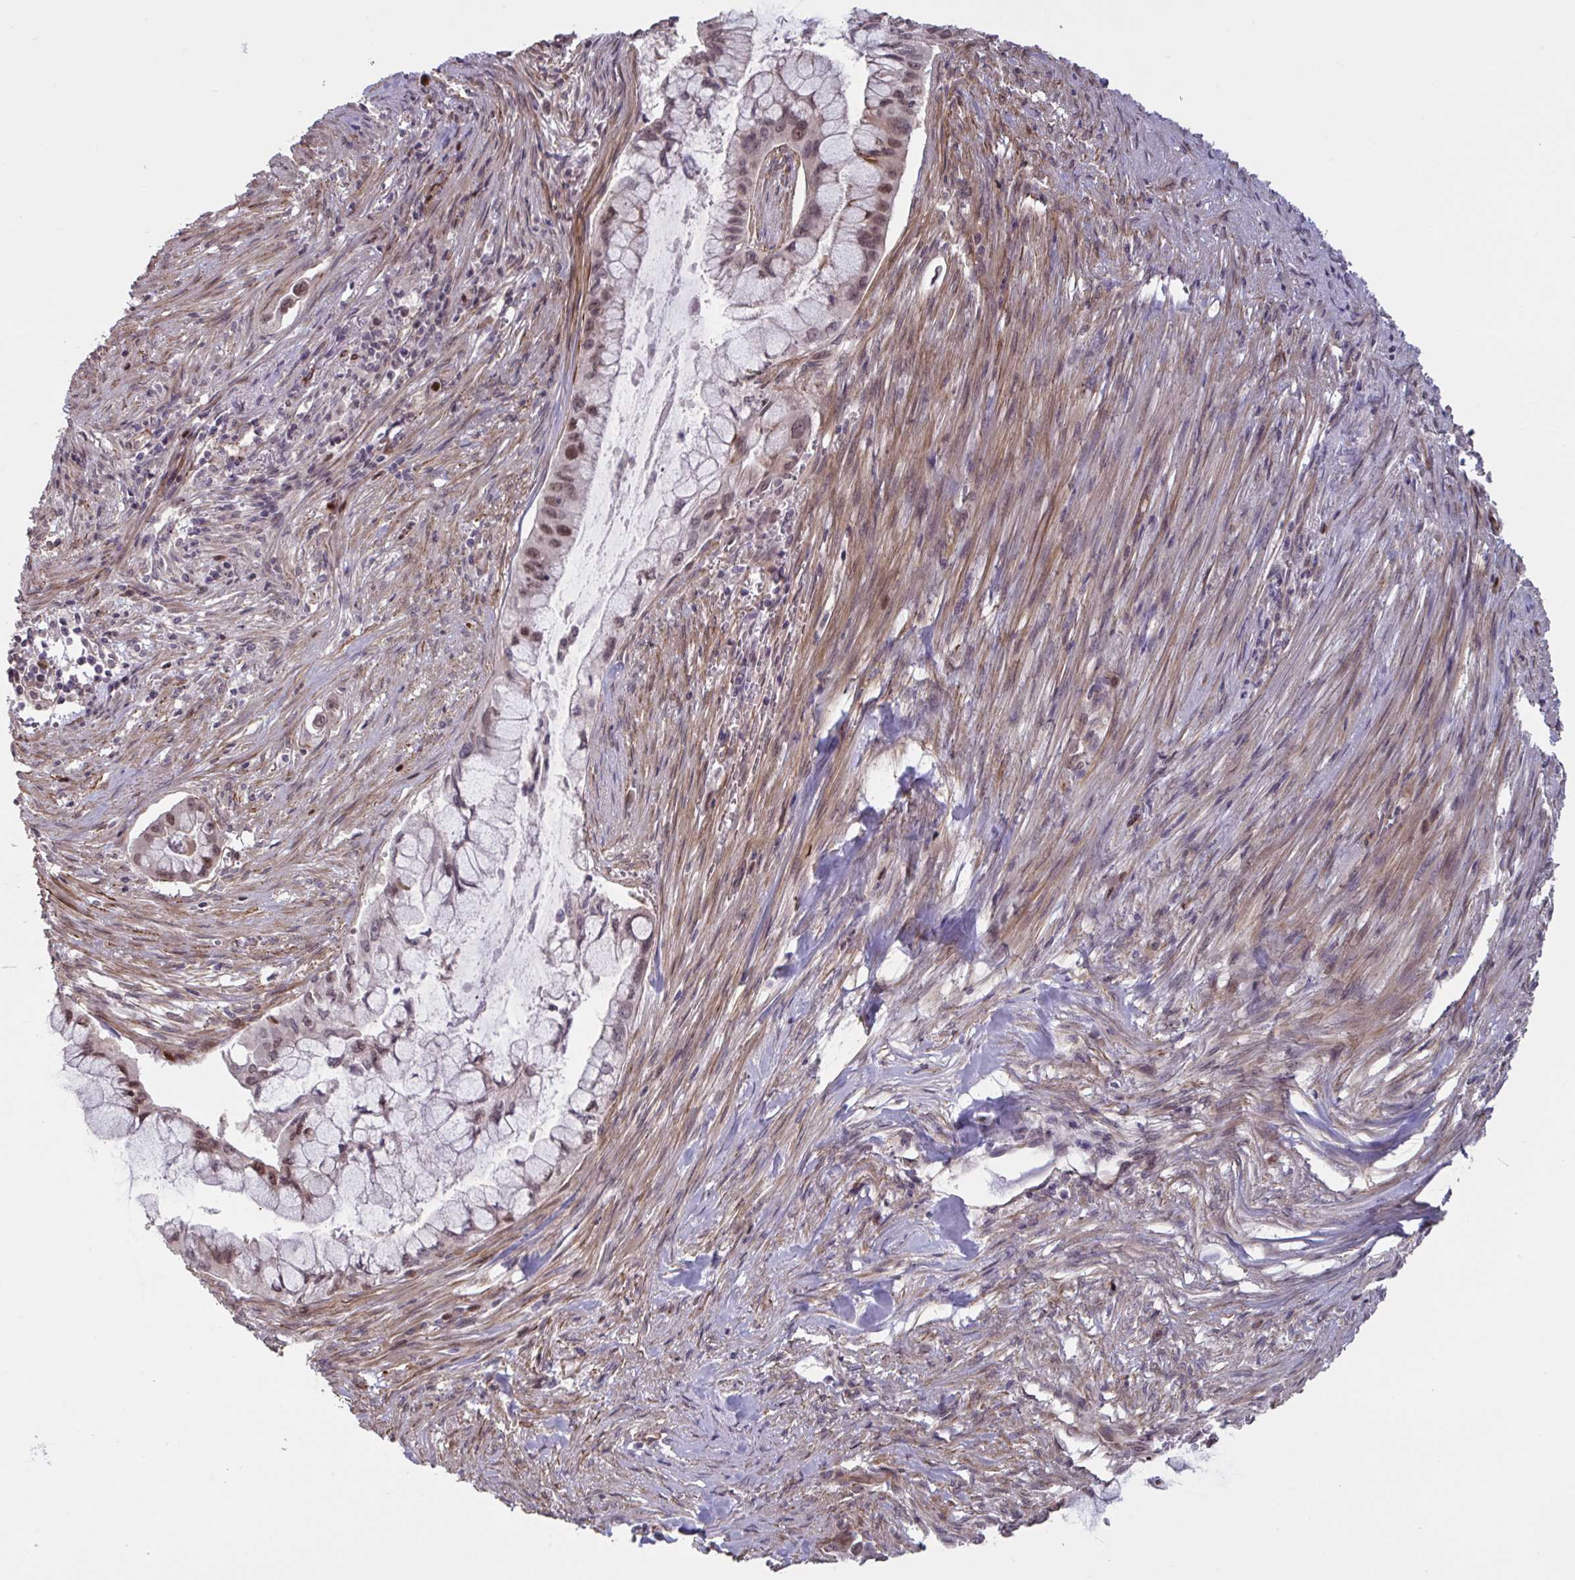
{"staining": {"intensity": "moderate", "quantity": "25%-75%", "location": "nuclear"}, "tissue": "pancreatic cancer", "cell_type": "Tumor cells", "image_type": "cancer", "snomed": [{"axis": "morphology", "description": "Adenocarcinoma, NOS"}, {"axis": "topography", "description": "Pancreas"}], "caption": "The micrograph shows staining of pancreatic cancer (adenocarcinoma), revealing moderate nuclear protein staining (brown color) within tumor cells. (IHC, brightfield microscopy, high magnification).", "gene": "IPO5", "patient": {"sex": "male", "age": 48}}